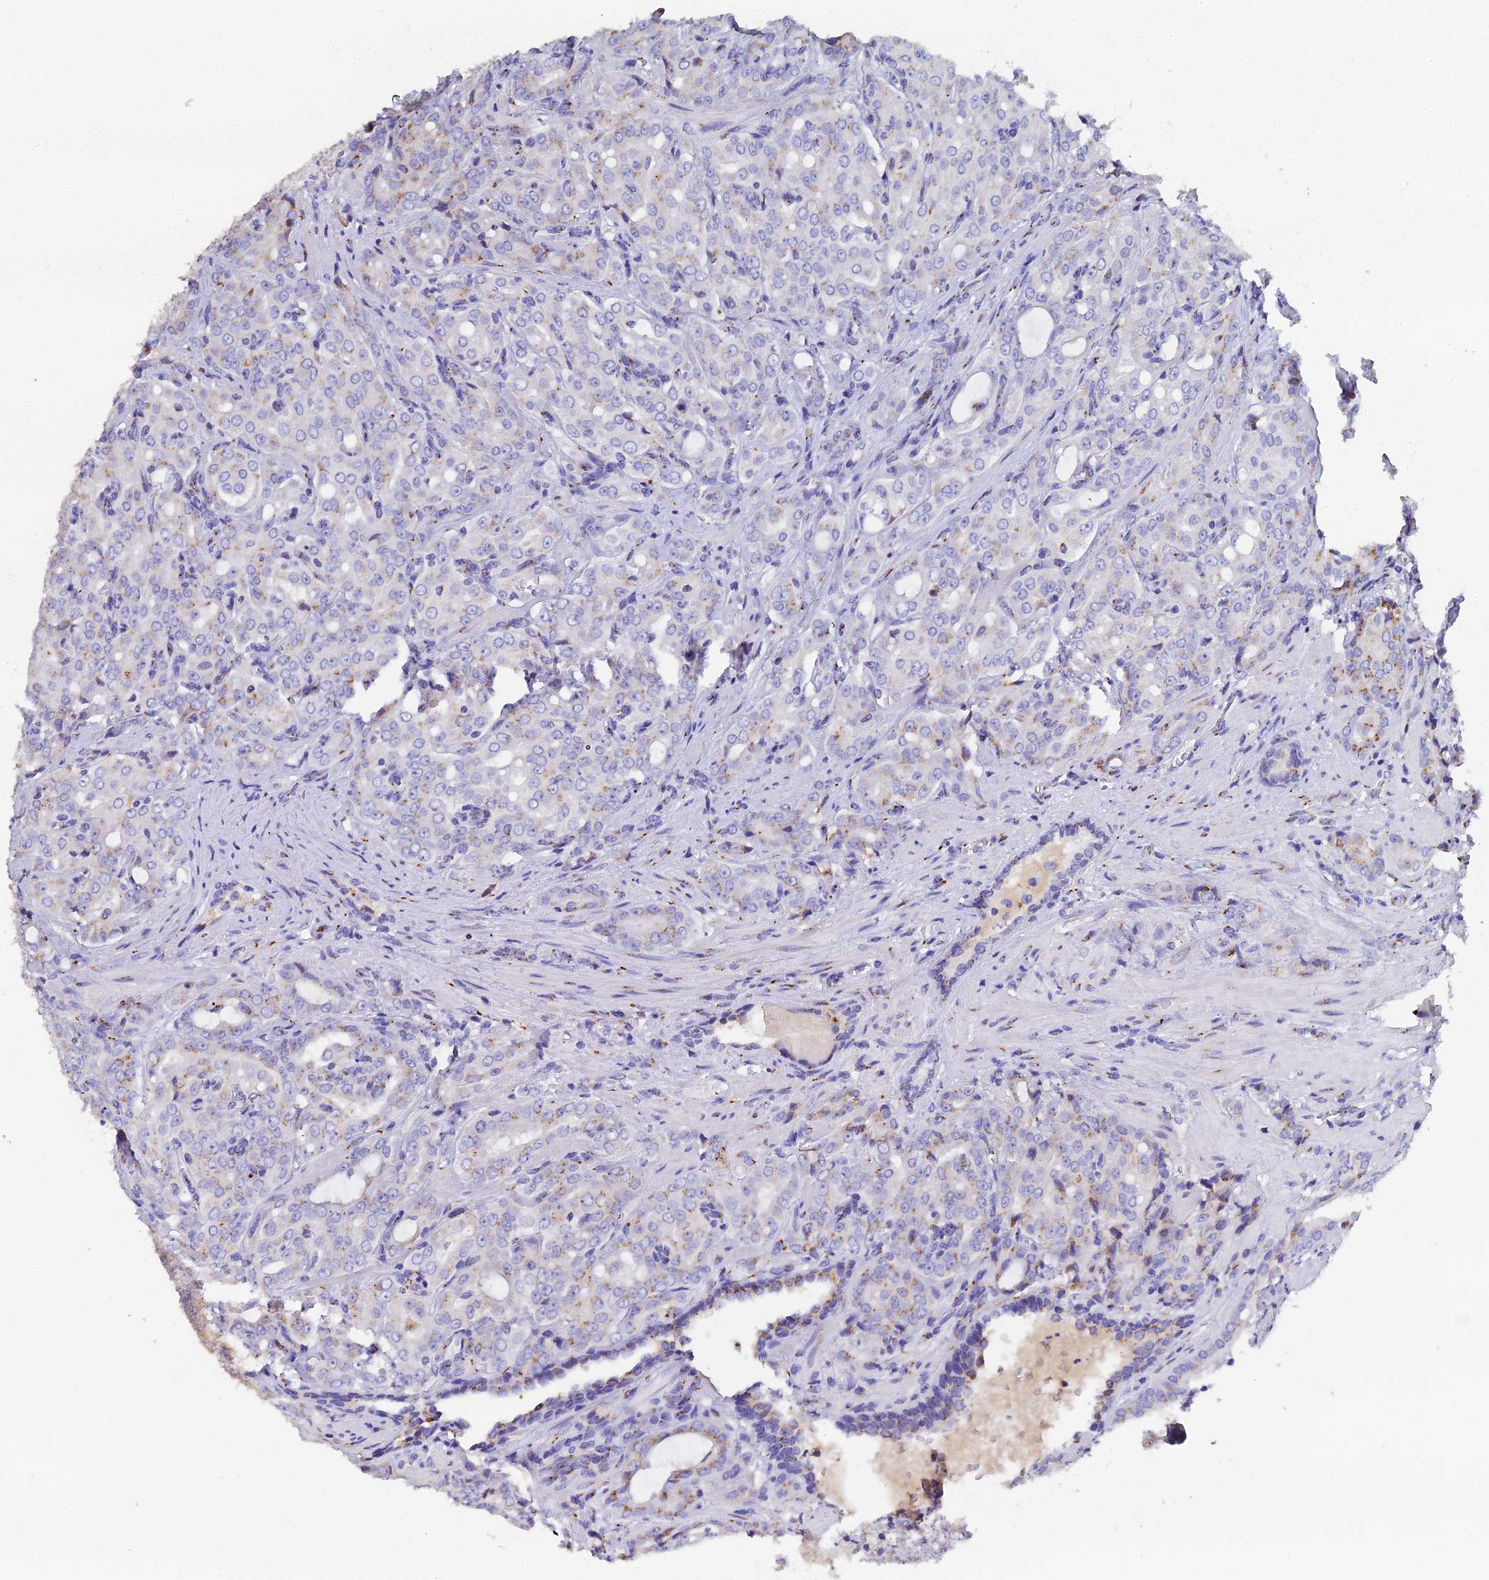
{"staining": {"intensity": "moderate", "quantity": "<25%", "location": "cytoplasmic/membranous"}, "tissue": "prostate cancer", "cell_type": "Tumor cells", "image_type": "cancer", "snomed": [{"axis": "morphology", "description": "Adenocarcinoma, High grade"}, {"axis": "topography", "description": "Prostate"}], "caption": "Immunohistochemical staining of prostate cancer exhibits low levels of moderate cytoplasmic/membranous expression in about <25% of tumor cells. (brown staining indicates protein expression, while blue staining denotes nuclei).", "gene": "ENSG00000268674", "patient": {"sex": "male", "age": 68}}